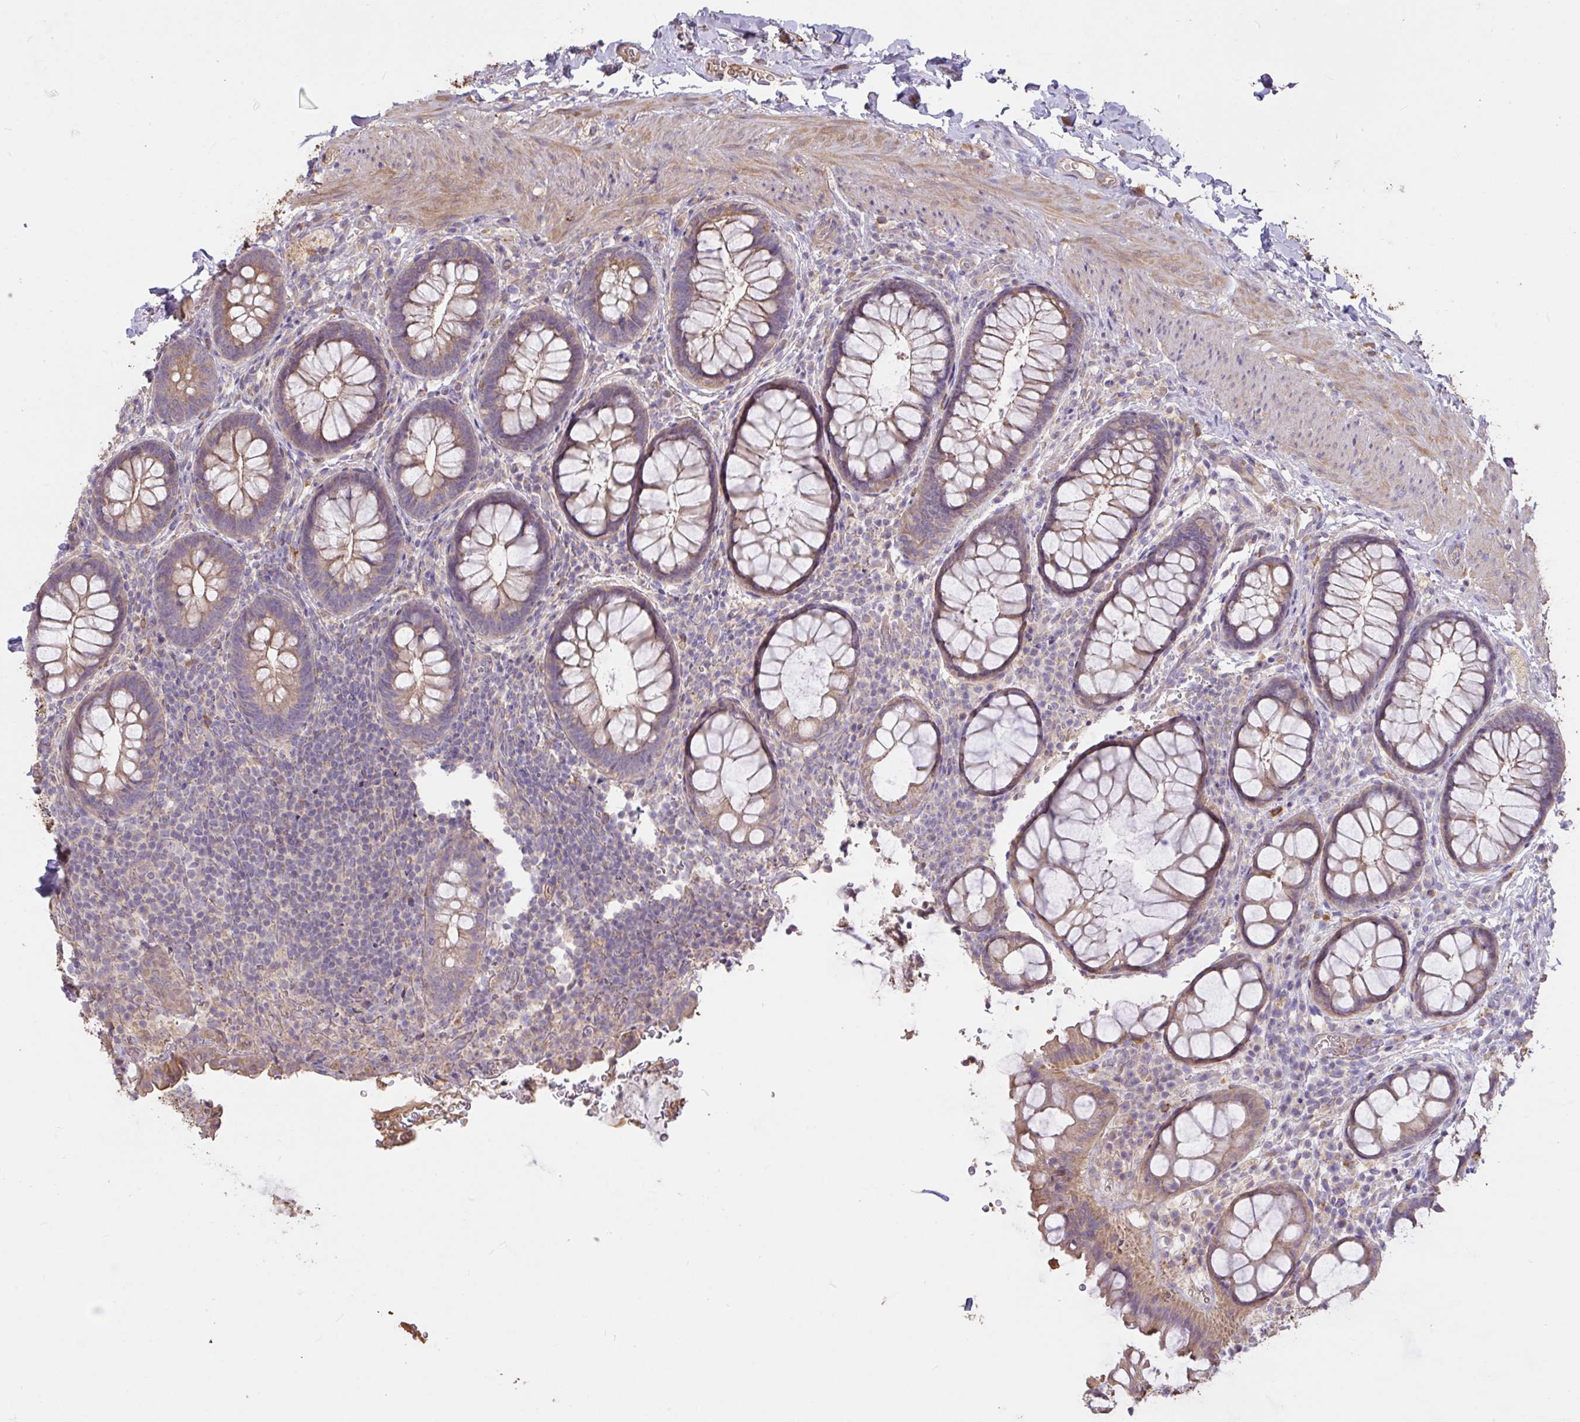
{"staining": {"intensity": "weak", "quantity": ">75%", "location": "cytoplasmic/membranous"}, "tissue": "rectum", "cell_type": "Glandular cells", "image_type": "normal", "snomed": [{"axis": "morphology", "description": "Normal tissue, NOS"}, {"axis": "topography", "description": "Rectum"}, {"axis": "topography", "description": "Peripheral nerve tissue"}], "caption": "Rectum stained with a brown dye demonstrates weak cytoplasmic/membranous positive positivity in about >75% of glandular cells.", "gene": "FCER1A", "patient": {"sex": "female", "age": 69}}